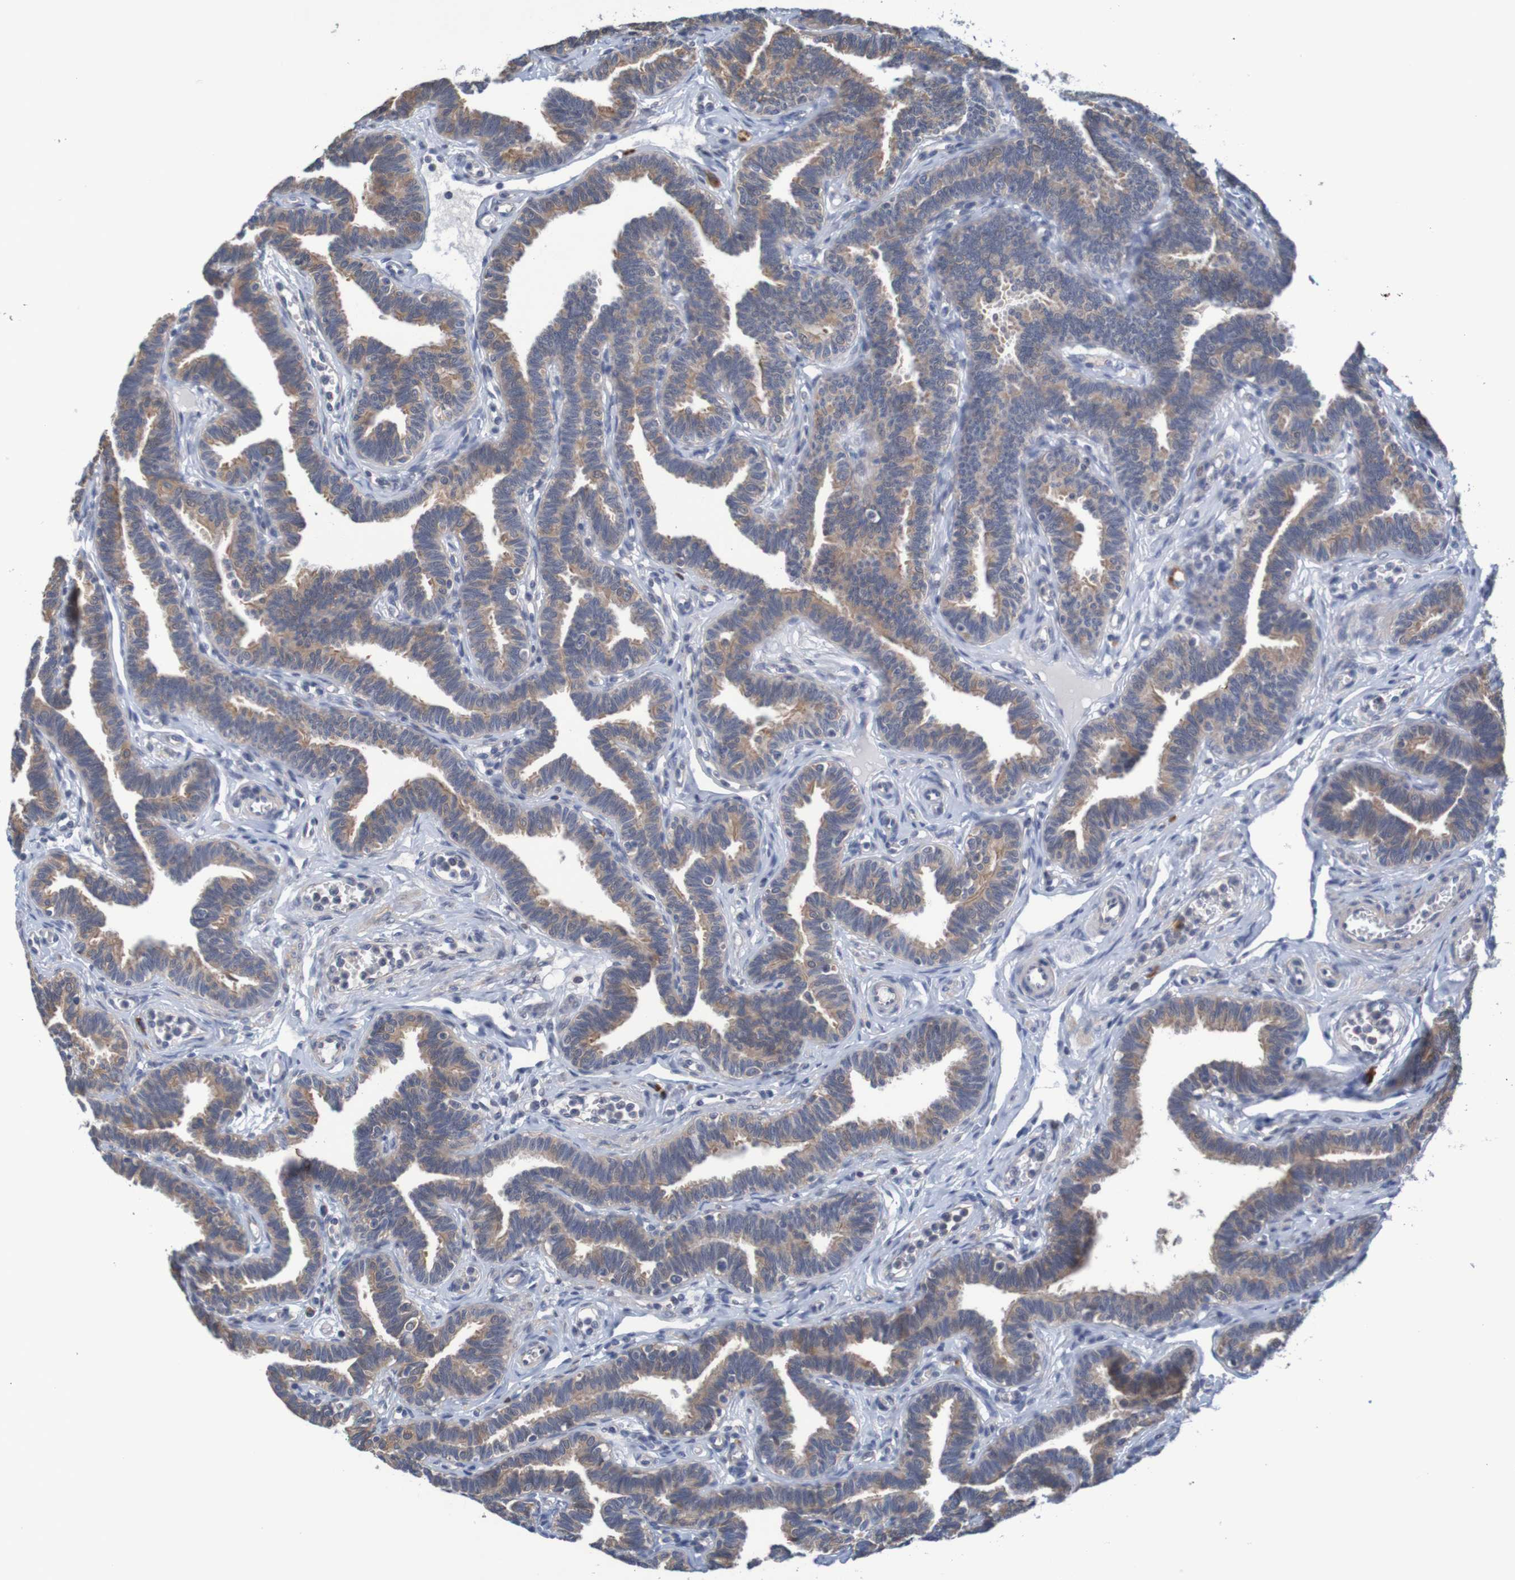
{"staining": {"intensity": "weak", "quantity": ">75%", "location": "cytoplasmic/membranous"}, "tissue": "fallopian tube", "cell_type": "Glandular cells", "image_type": "normal", "snomed": [{"axis": "morphology", "description": "Normal tissue, NOS"}, {"axis": "topography", "description": "Fallopian tube"}, {"axis": "topography", "description": "Ovary"}], "caption": "DAB immunohistochemical staining of unremarkable human fallopian tube shows weak cytoplasmic/membranous protein expression in approximately >75% of glandular cells.", "gene": "CLDN18", "patient": {"sex": "female", "age": 23}}